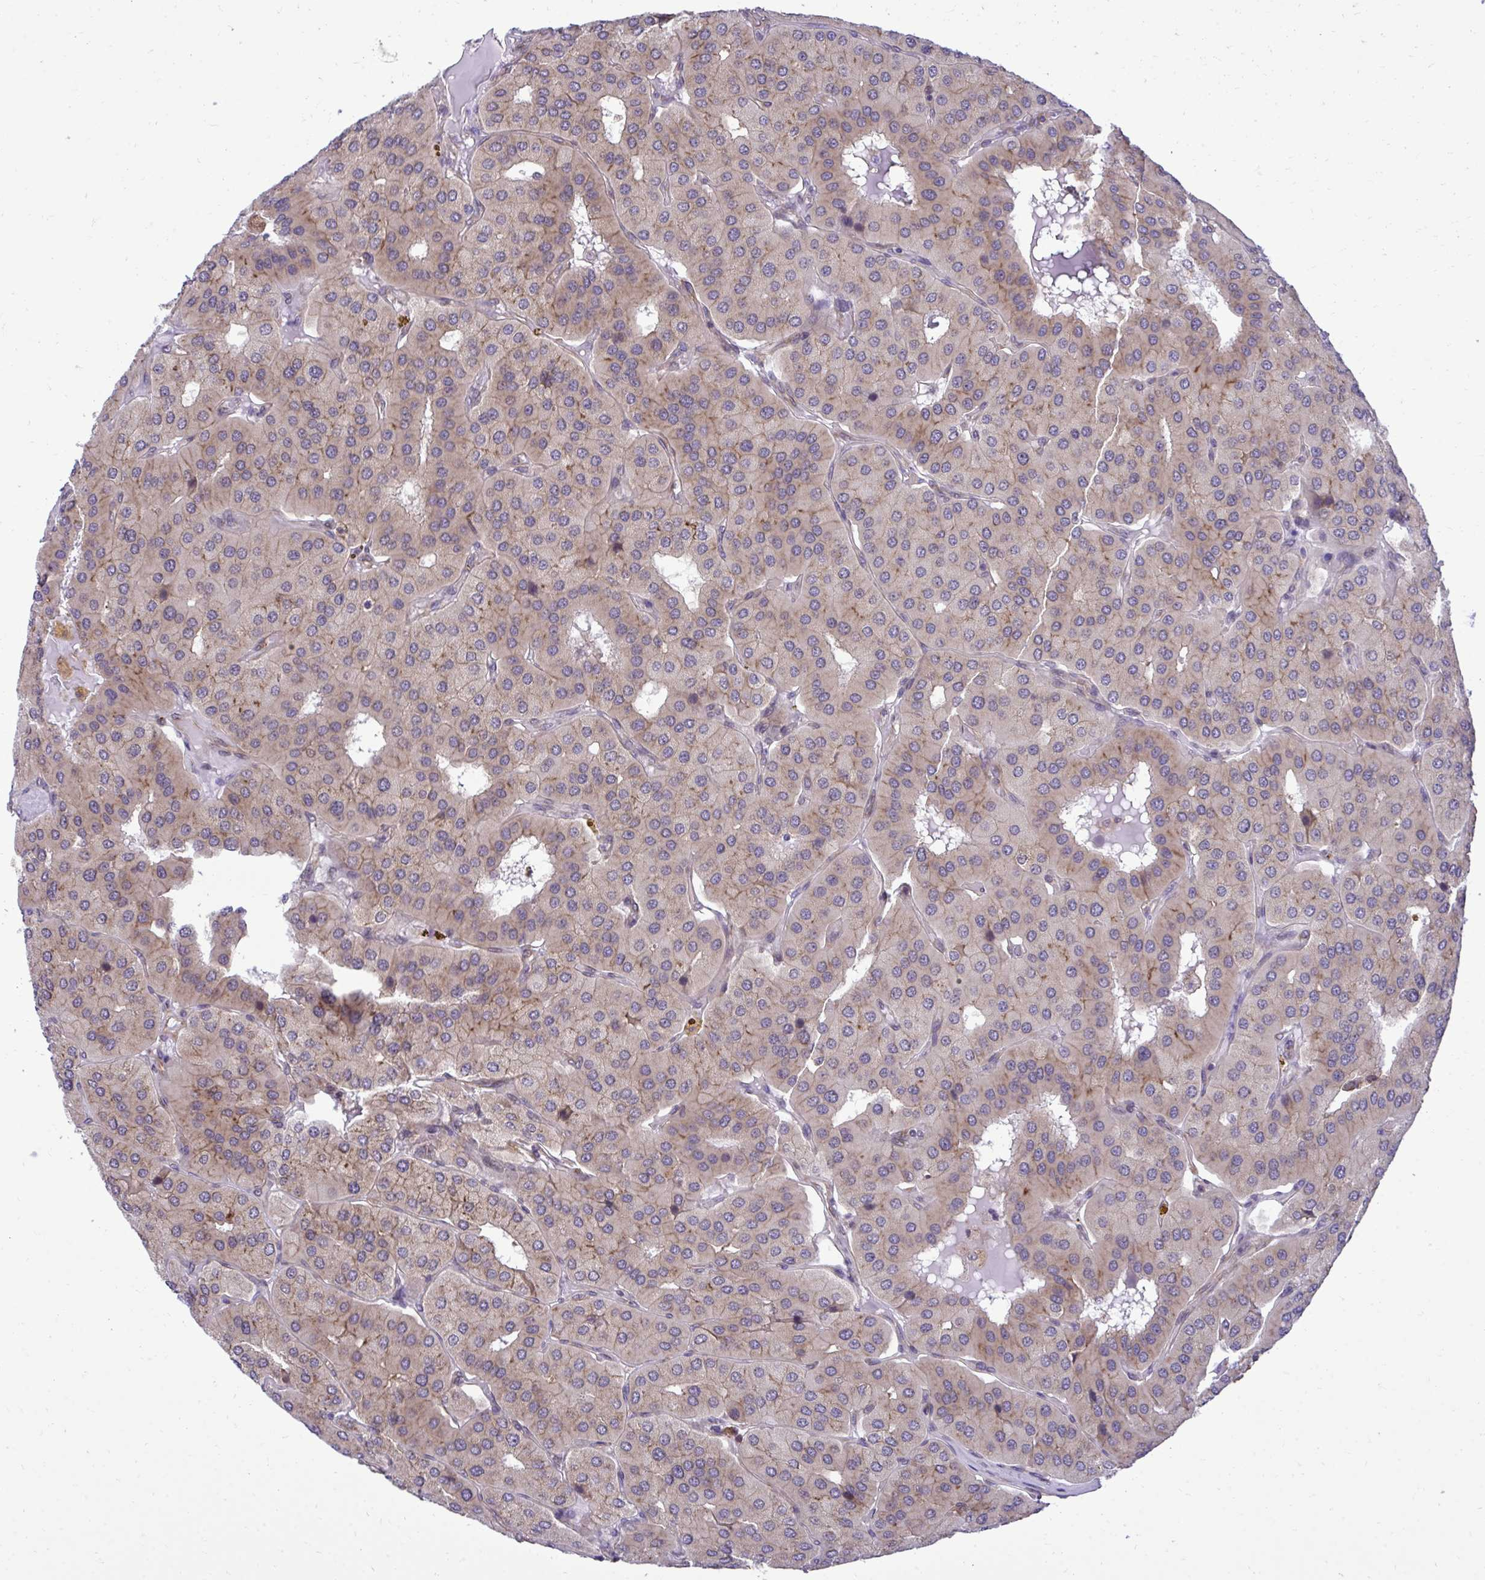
{"staining": {"intensity": "weak", "quantity": "<25%", "location": "cytoplasmic/membranous"}, "tissue": "parathyroid gland", "cell_type": "Glandular cells", "image_type": "normal", "snomed": [{"axis": "morphology", "description": "Normal tissue, NOS"}, {"axis": "morphology", "description": "Adenoma, NOS"}, {"axis": "topography", "description": "Parathyroid gland"}], "caption": "High magnification brightfield microscopy of unremarkable parathyroid gland stained with DAB (3,3'-diaminobenzidine) (brown) and counterstained with hematoxylin (blue): glandular cells show no significant positivity.", "gene": "RPS15", "patient": {"sex": "female", "age": 86}}